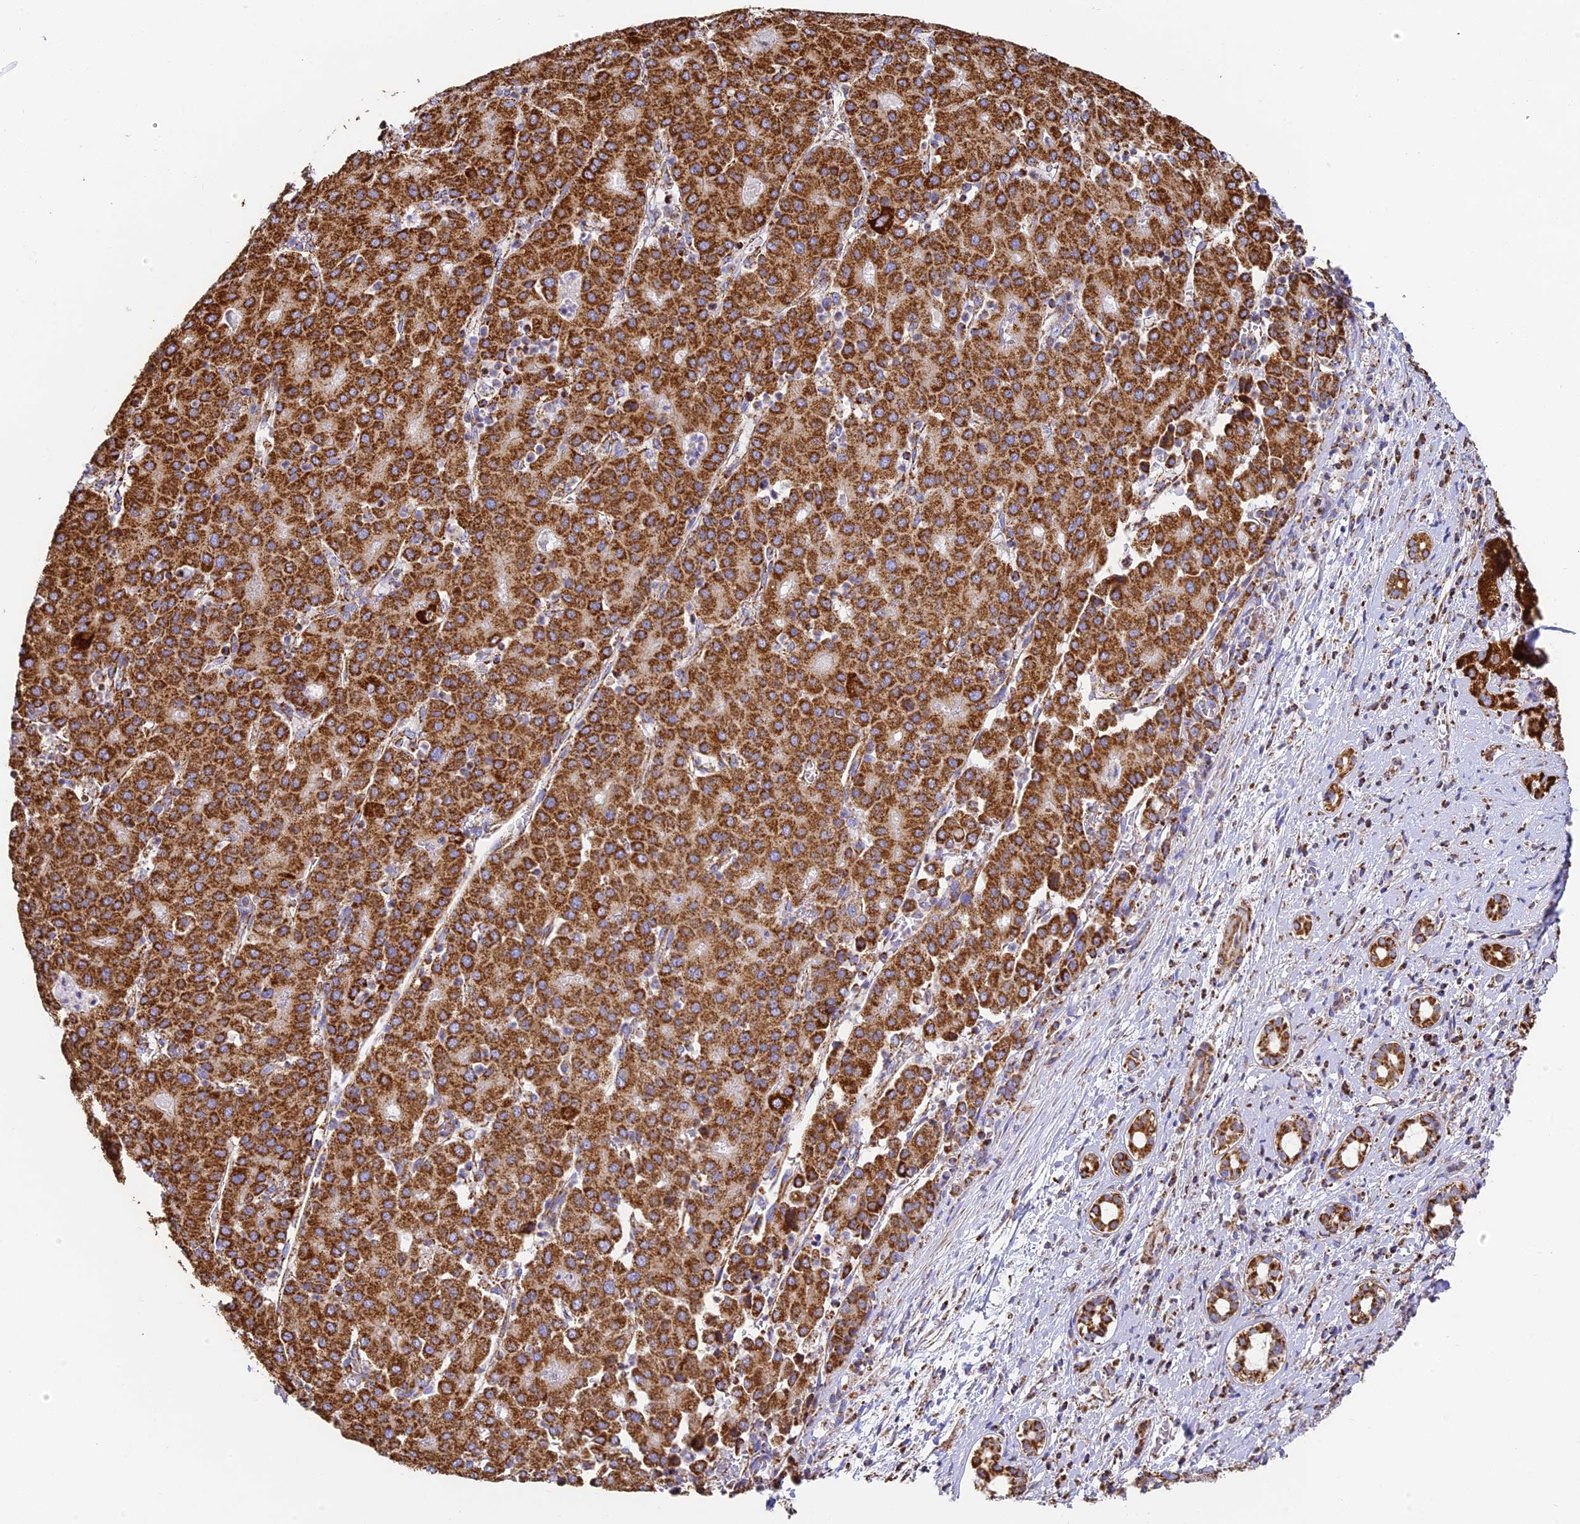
{"staining": {"intensity": "strong", "quantity": ">75%", "location": "cytoplasmic/membranous"}, "tissue": "liver cancer", "cell_type": "Tumor cells", "image_type": "cancer", "snomed": [{"axis": "morphology", "description": "Carcinoma, Hepatocellular, NOS"}, {"axis": "topography", "description": "Liver"}], "caption": "Approximately >75% of tumor cells in human liver hepatocellular carcinoma display strong cytoplasmic/membranous protein positivity as visualized by brown immunohistochemical staining.", "gene": "COX6C", "patient": {"sex": "male", "age": 65}}